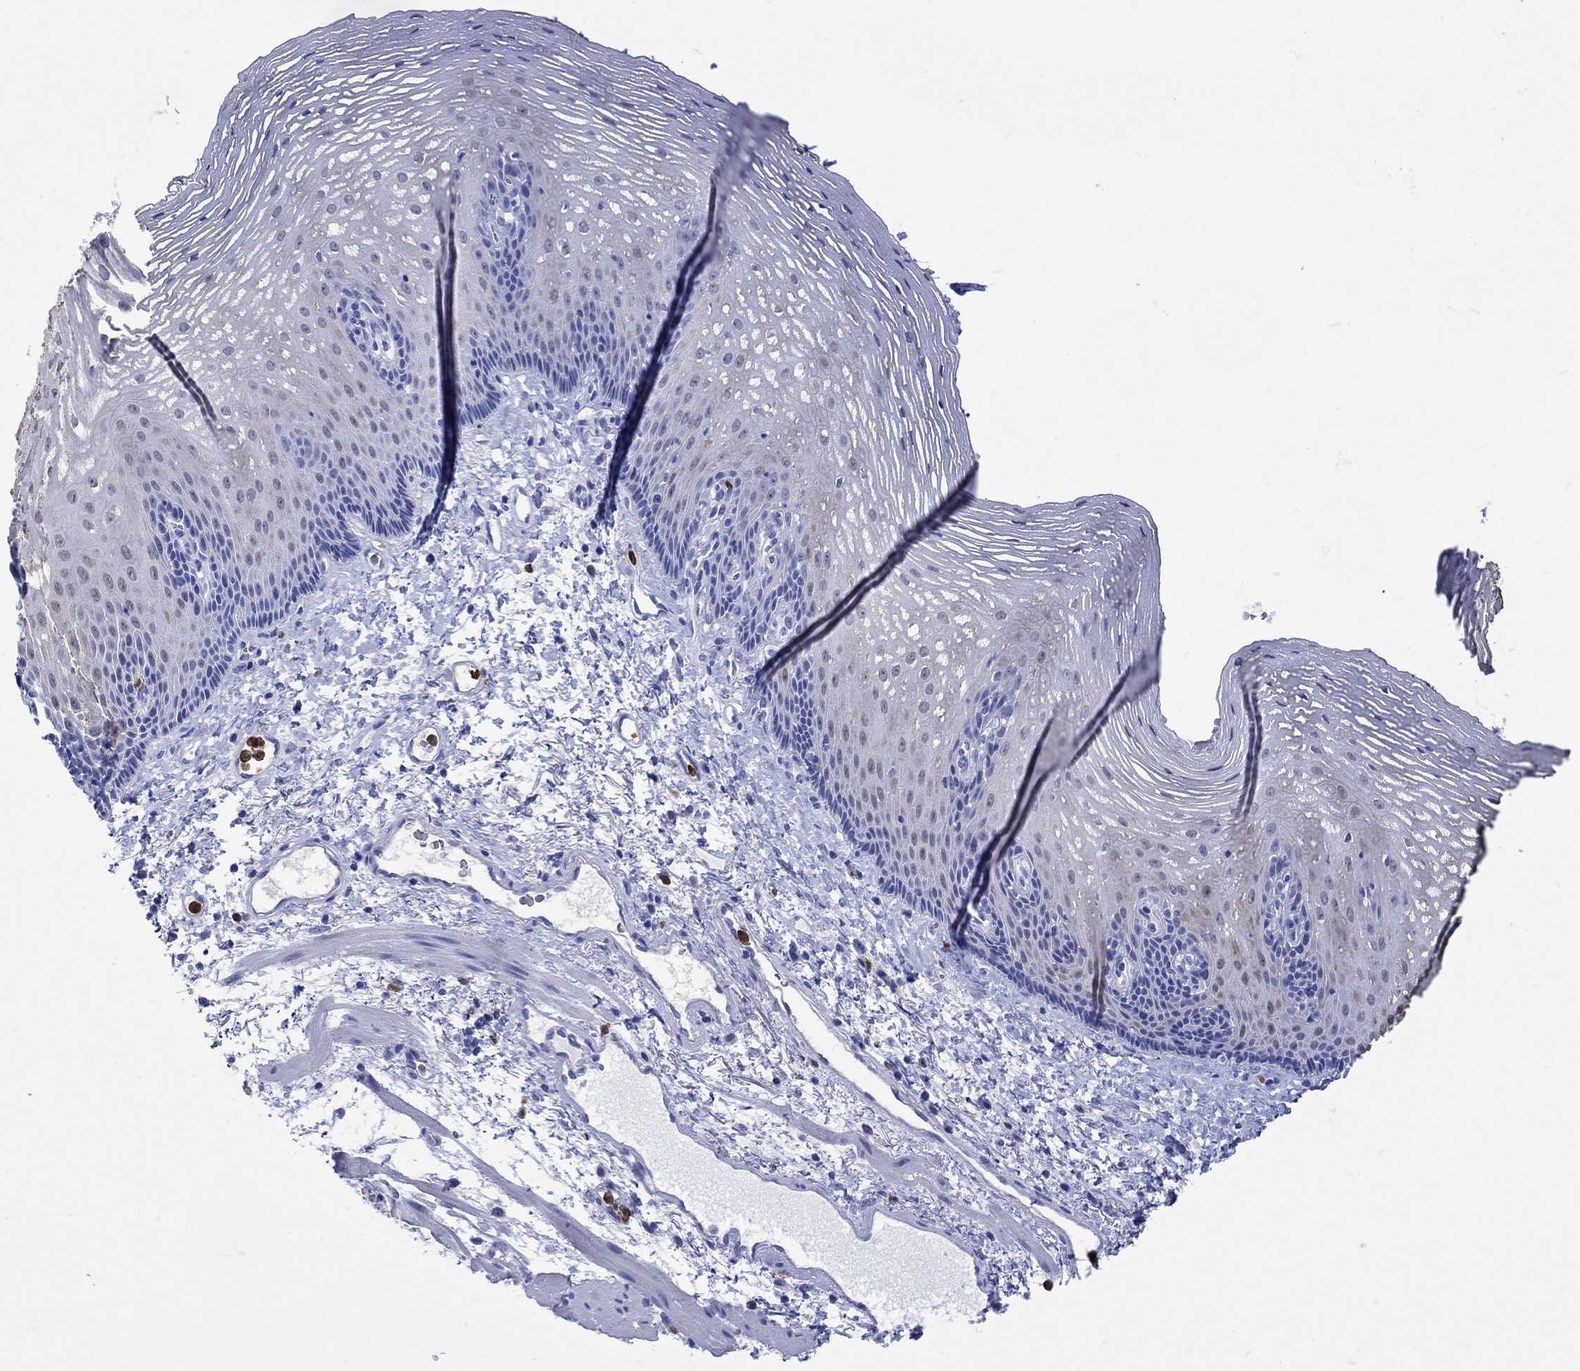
{"staining": {"intensity": "negative", "quantity": "none", "location": "none"}, "tissue": "esophagus", "cell_type": "Squamous epithelial cells", "image_type": "normal", "snomed": [{"axis": "morphology", "description": "Normal tissue, NOS"}, {"axis": "topography", "description": "Esophagus"}], "caption": "Normal esophagus was stained to show a protein in brown. There is no significant staining in squamous epithelial cells. The staining was performed using DAB (3,3'-diaminobenzidine) to visualize the protein expression in brown, while the nuclei were stained in blue with hematoxylin (Magnification: 20x).", "gene": "LINGO3", "patient": {"sex": "male", "age": 76}}